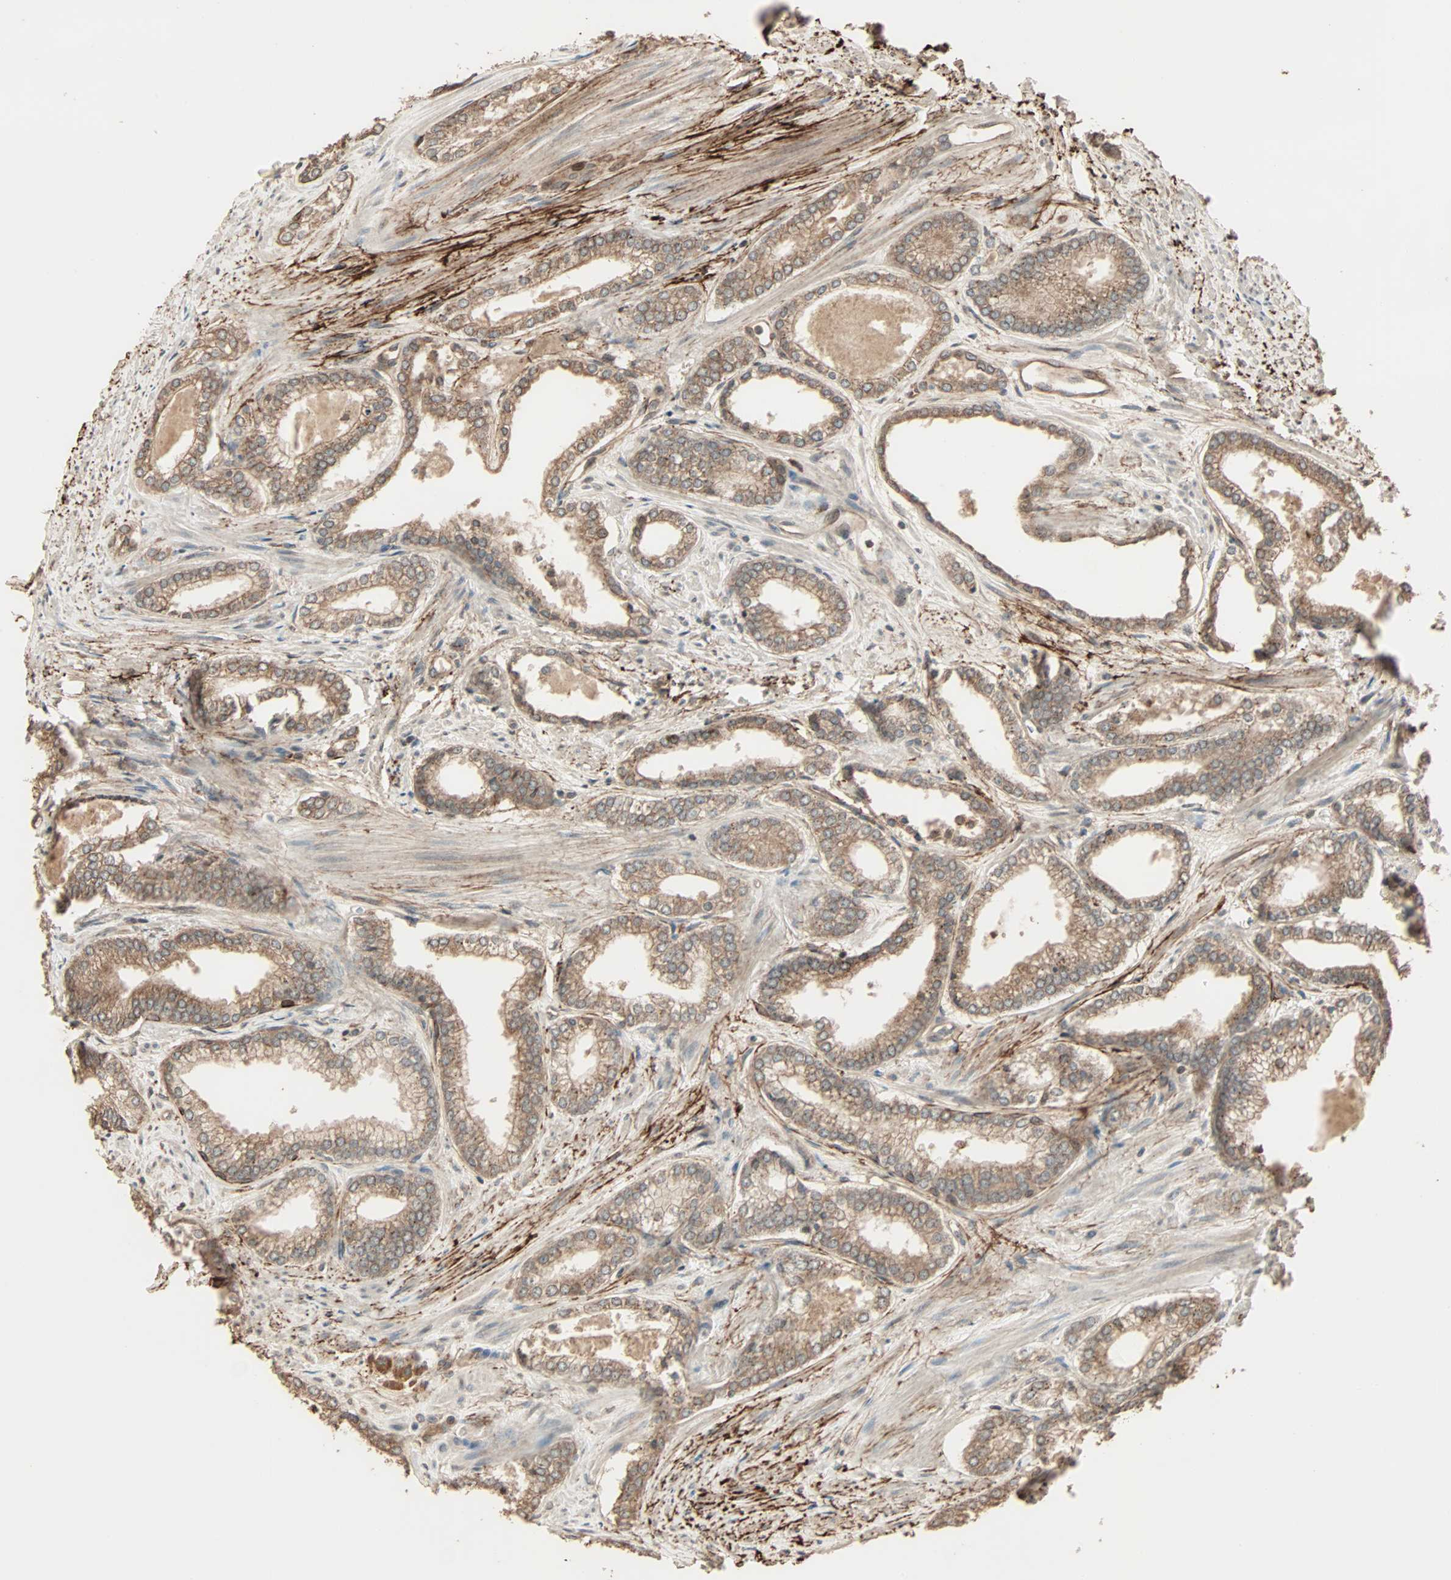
{"staining": {"intensity": "moderate", "quantity": ">75%", "location": "cytoplasmic/membranous"}, "tissue": "prostate cancer", "cell_type": "Tumor cells", "image_type": "cancer", "snomed": [{"axis": "morphology", "description": "Adenocarcinoma, Low grade"}, {"axis": "topography", "description": "Prostate"}], "caption": "IHC (DAB (3,3'-diaminobenzidine)) staining of human prostate cancer (adenocarcinoma (low-grade)) demonstrates moderate cytoplasmic/membranous protein positivity in about >75% of tumor cells. (IHC, brightfield microscopy, high magnification).", "gene": "CALCRL", "patient": {"sex": "male", "age": 60}}